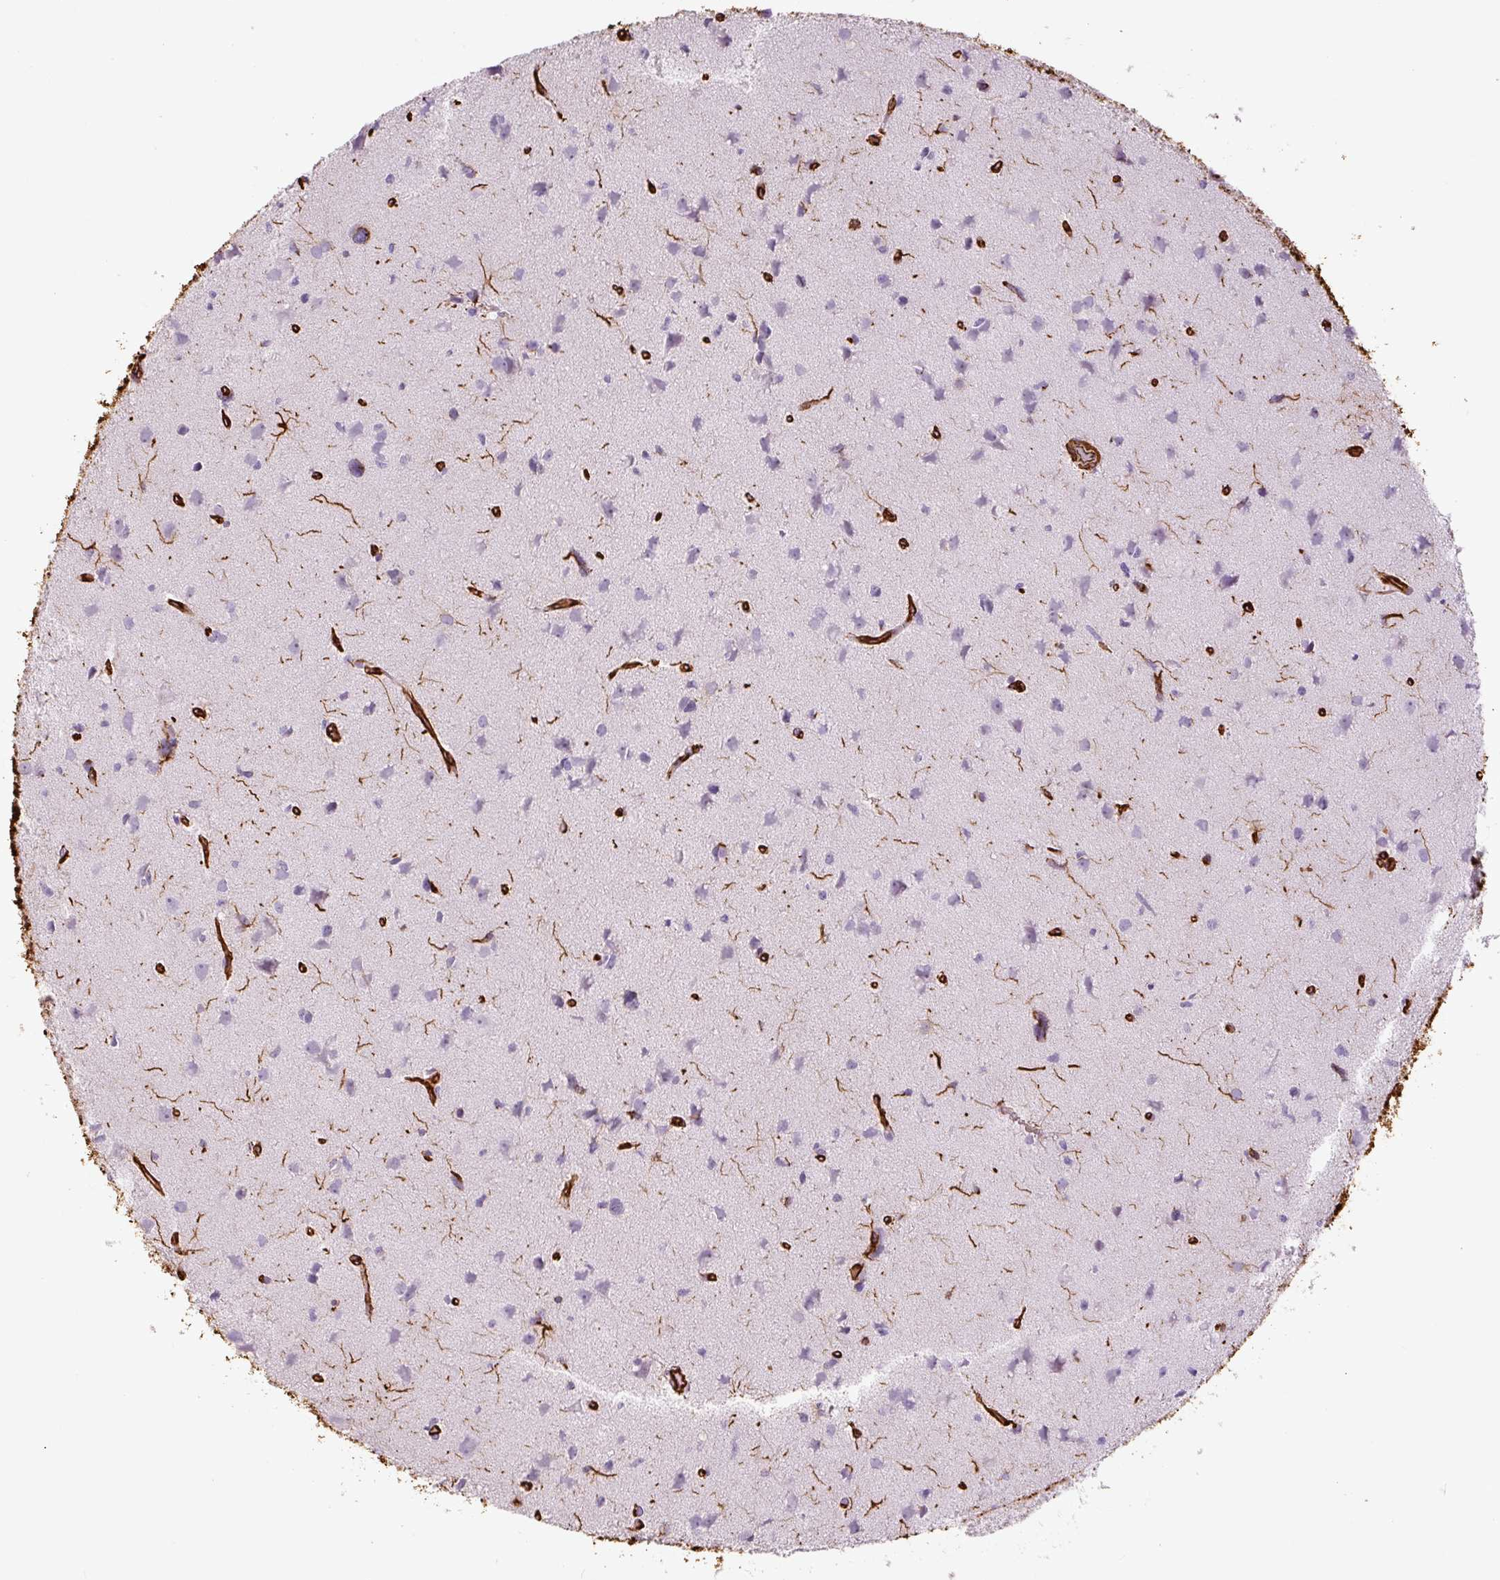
{"staining": {"intensity": "negative", "quantity": "none", "location": "none"}, "tissue": "glioma", "cell_type": "Tumor cells", "image_type": "cancer", "snomed": [{"axis": "morphology", "description": "Glioma, malignant, High grade"}, {"axis": "topography", "description": "Brain"}], "caption": "Immunohistochemistry micrograph of neoplastic tissue: glioma stained with DAB (3,3'-diaminobenzidine) displays no significant protein expression in tumor cells.", "gene": "VIM", "patient": {"sex": "male", "age": 23}}